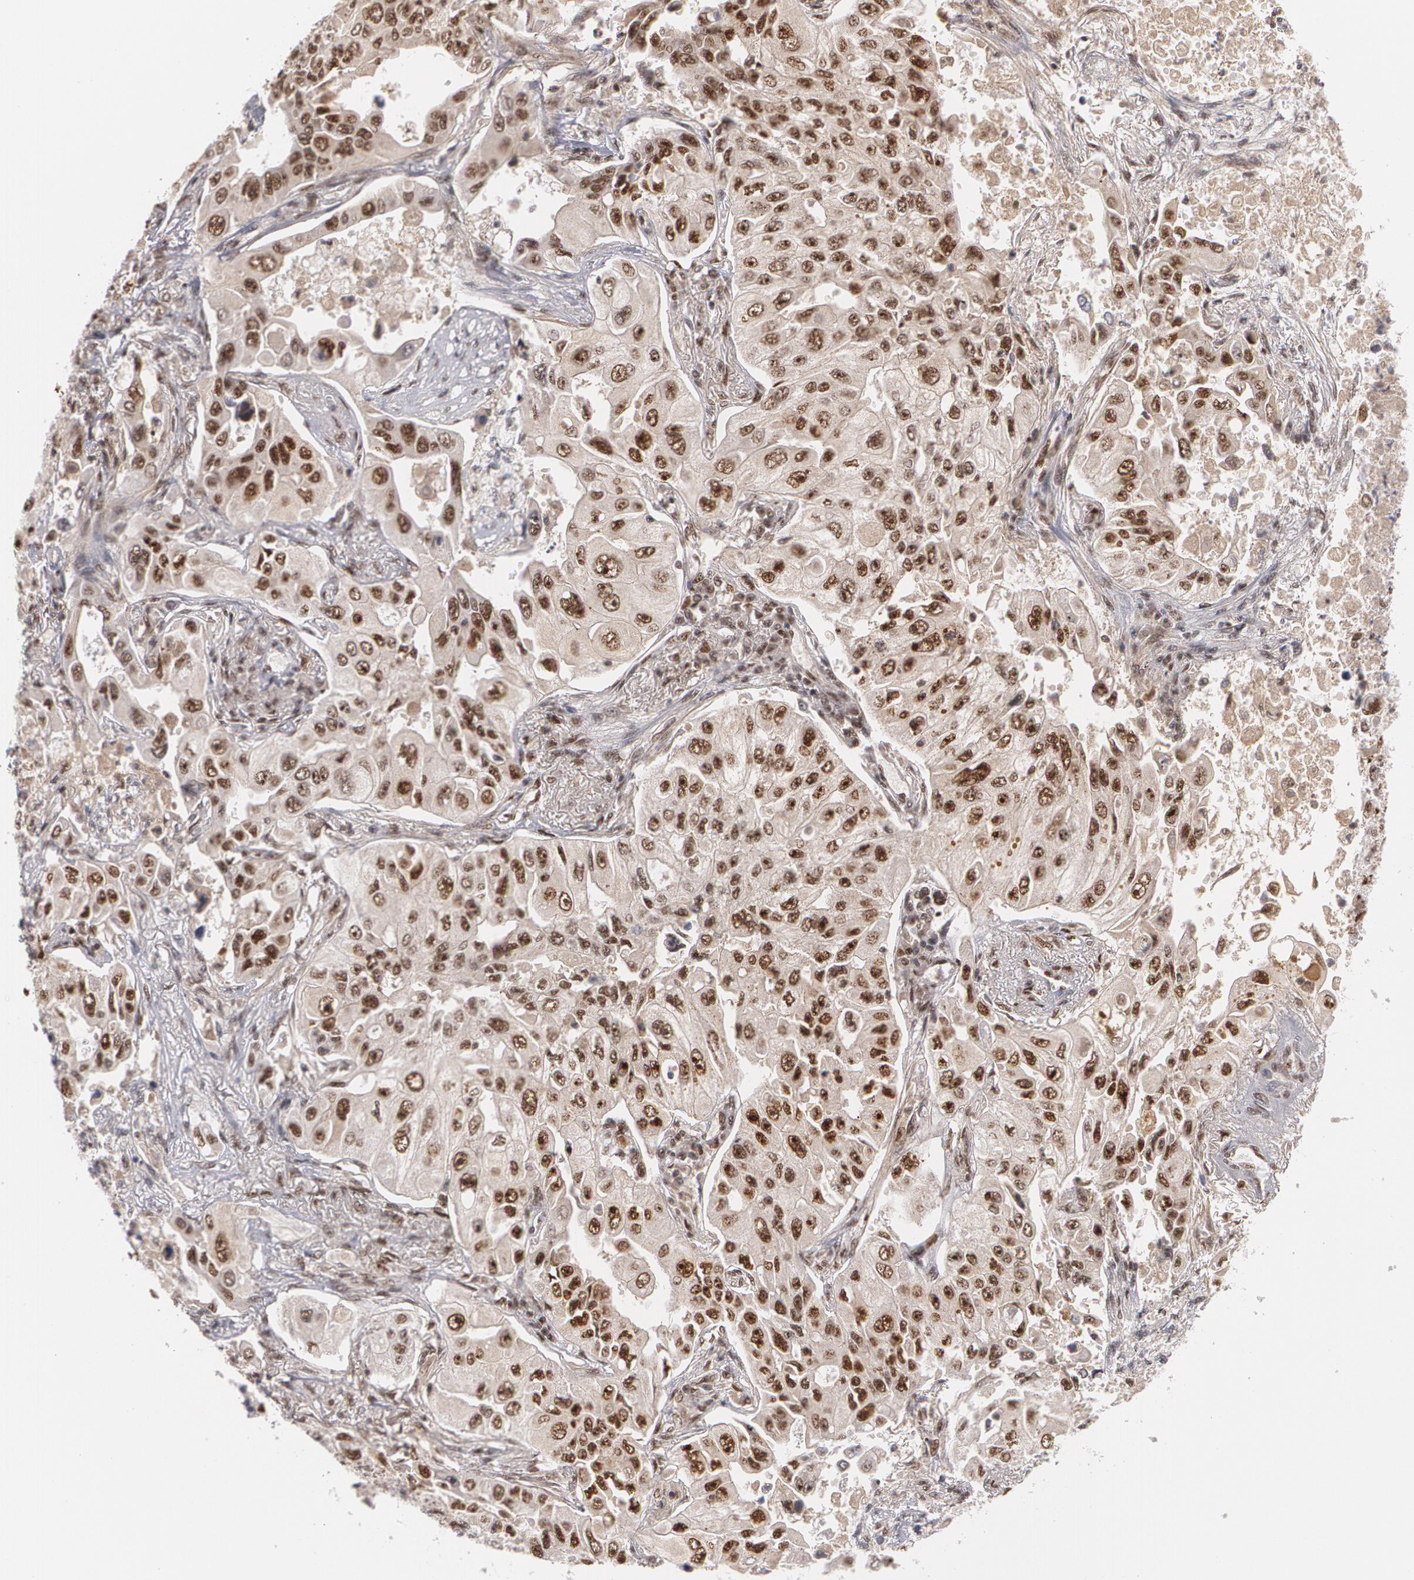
{"staining": {"intensity": "strong", "quantity": ">75%", "location": "nuclear"}, "tissue": "lung cancer", "cell_type": "Tumor cells", "image_type": "cancer", "snomed": [{"axis": "morphology", "description": "Adenocarcinoma, NOS"}, {"axis": "topography", "description": "Lung"}], "caption": "Adenocarcinoma (lung) stained with a protein marker reveals strong staining in tumor cells.", "gene": "ZNF234", "patient": {"sex": "male", "age": 84}}